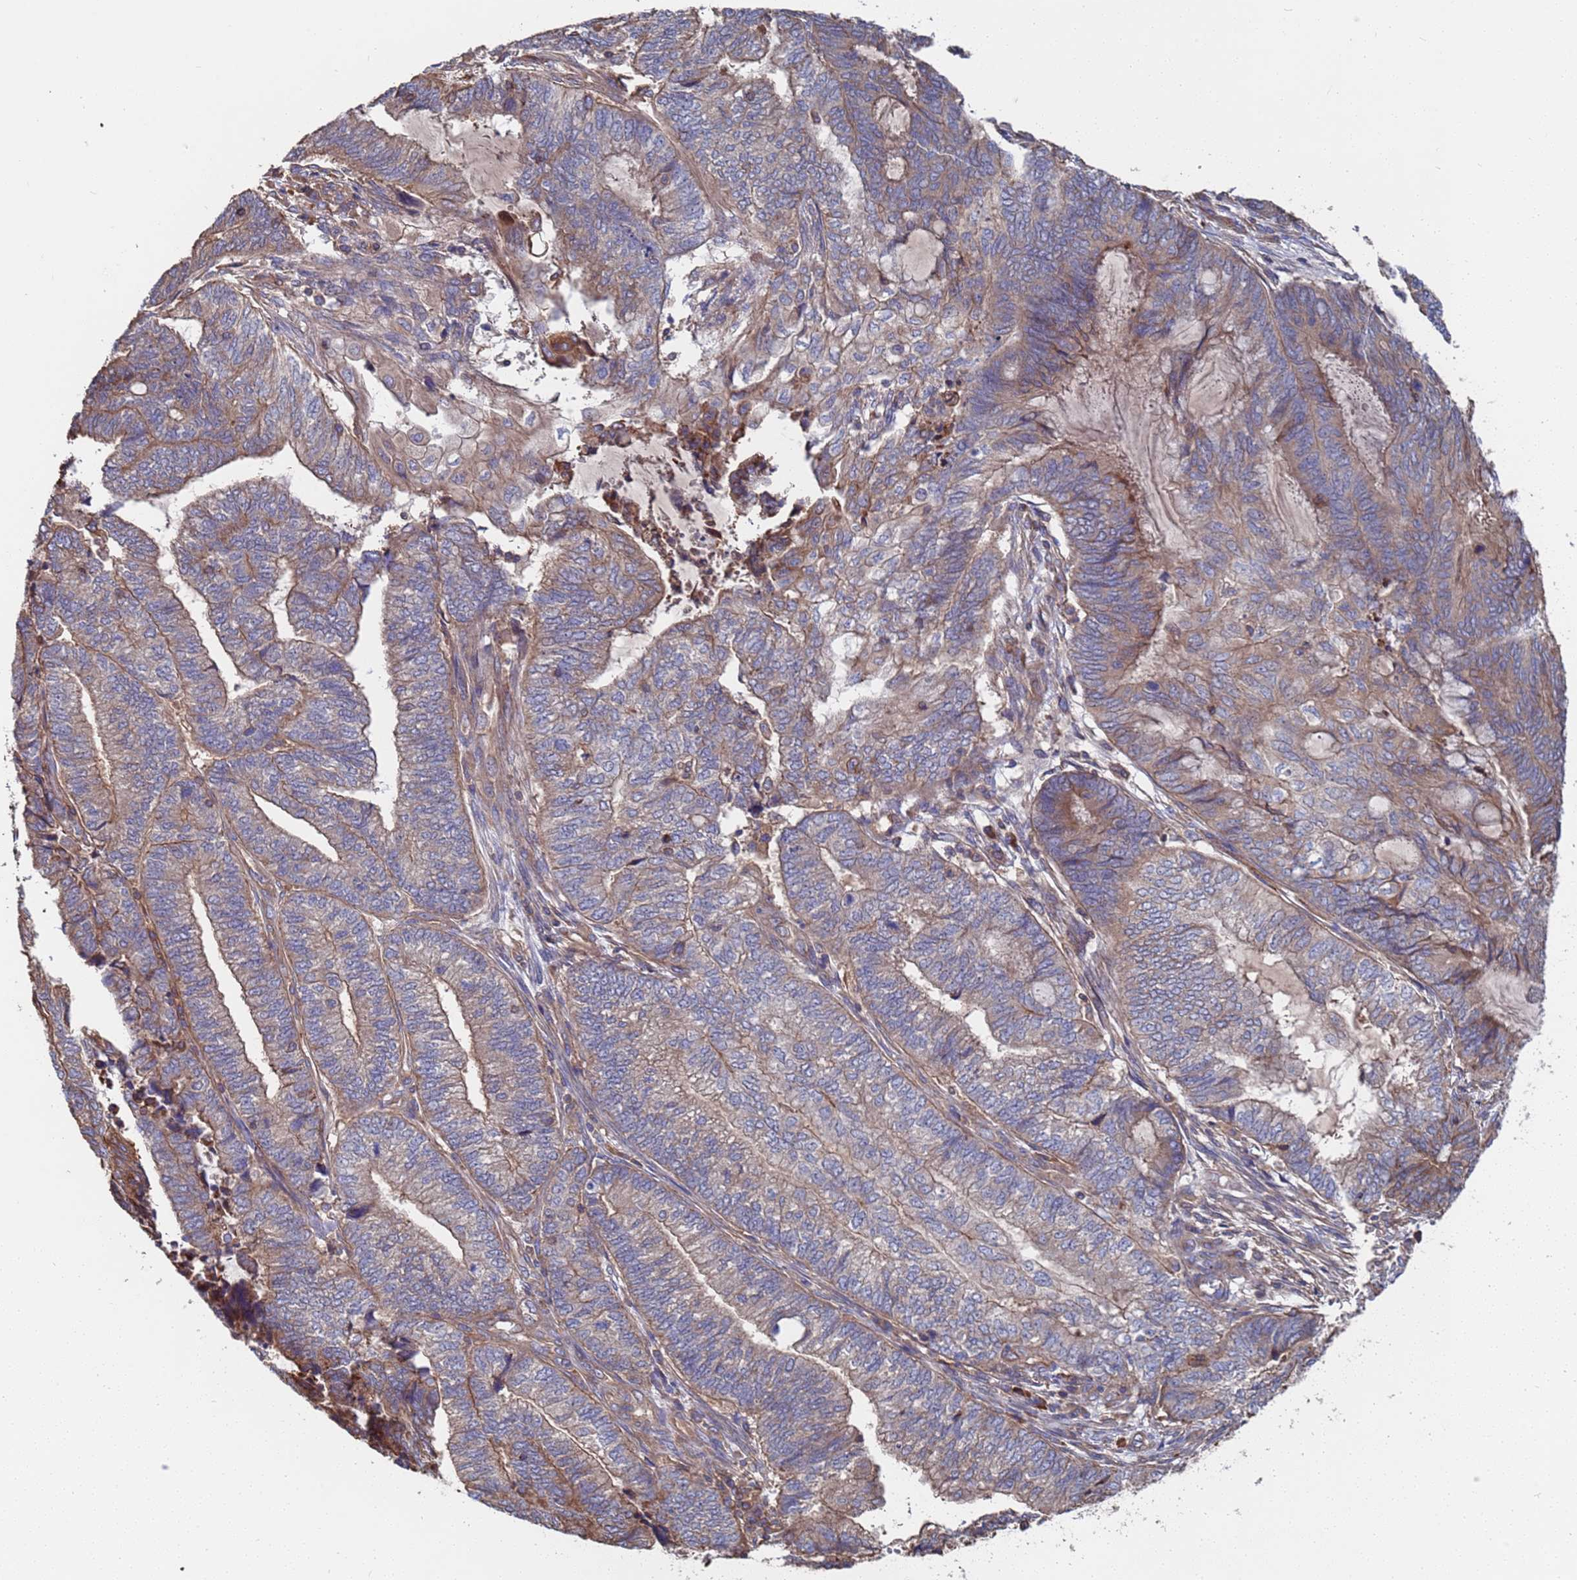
{"staining": {"intensity": "weak", "quantity": "25%-75%", "location": "cytoplasmic/membranous"}, "tissue": "endometrial cancer", "cell_type": "Tumor cells", "image_type": "cancer", "snomed": [{"axis": "morphology", "description": "Adenocarcinoma, NOS"}, {"axis": "topography", "description": "Uterus"}, {"axis": "topography", "description": "Endometrium"}], "caption": "Weak cytoplasmic/membranous protein positivity is appreciated in approximately 25%-75% of tumor cells in endometrial adenocarcinoma.", "gene": "PYCR1", "patient": {"sex": "female", "age": 70}}